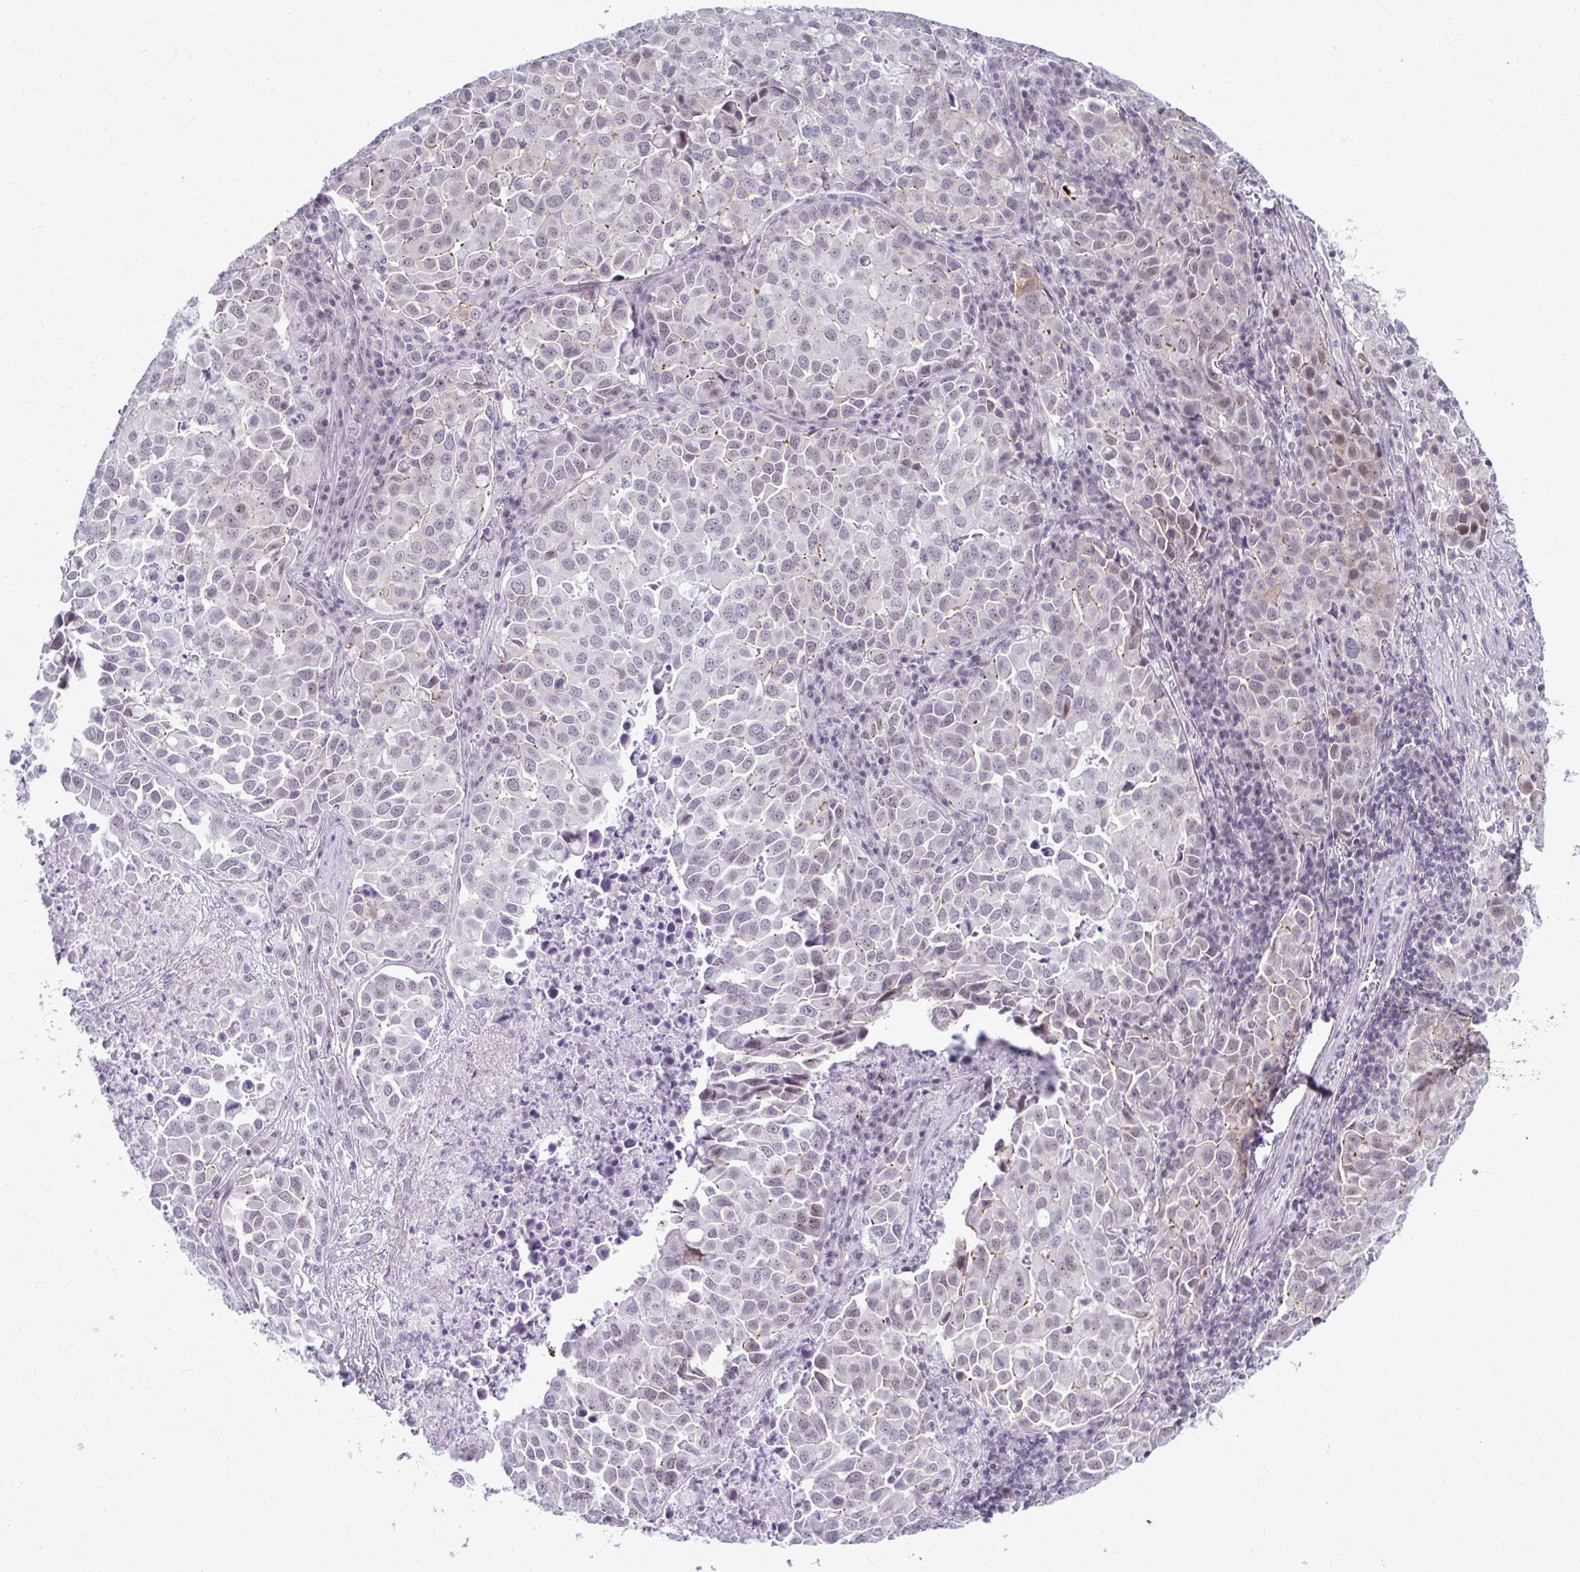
{"staining": {"intensity": "weak", "quantity": "<25%", "location": "nuclear"}, "tissue": "lung cancer", "cell_type": "Tumor cells", "image_type": "cancer", "snomed": [{"axis": "morphology", "description": "Adenocarcinoma, NOS"}, {"axis": "morphology", "description": "Adenocarcinoma, metastatic, NOS"}, {"axis": "topography", "description": "Lymph node"}, {"axis": "topography", "description": "Lung"}], "caption": "High magnification brightfield microscopy of metastatic adenocarcinoma (lung) stained with DAB (brown) and counterstained with hematoxylin (blue): tumor cells show no significant staining. (Immunohistochemistry (ihc), brightfield microscopy, high magnification).", "gene": "MAF1", "patient": {"sex": "female", "age": 65}}